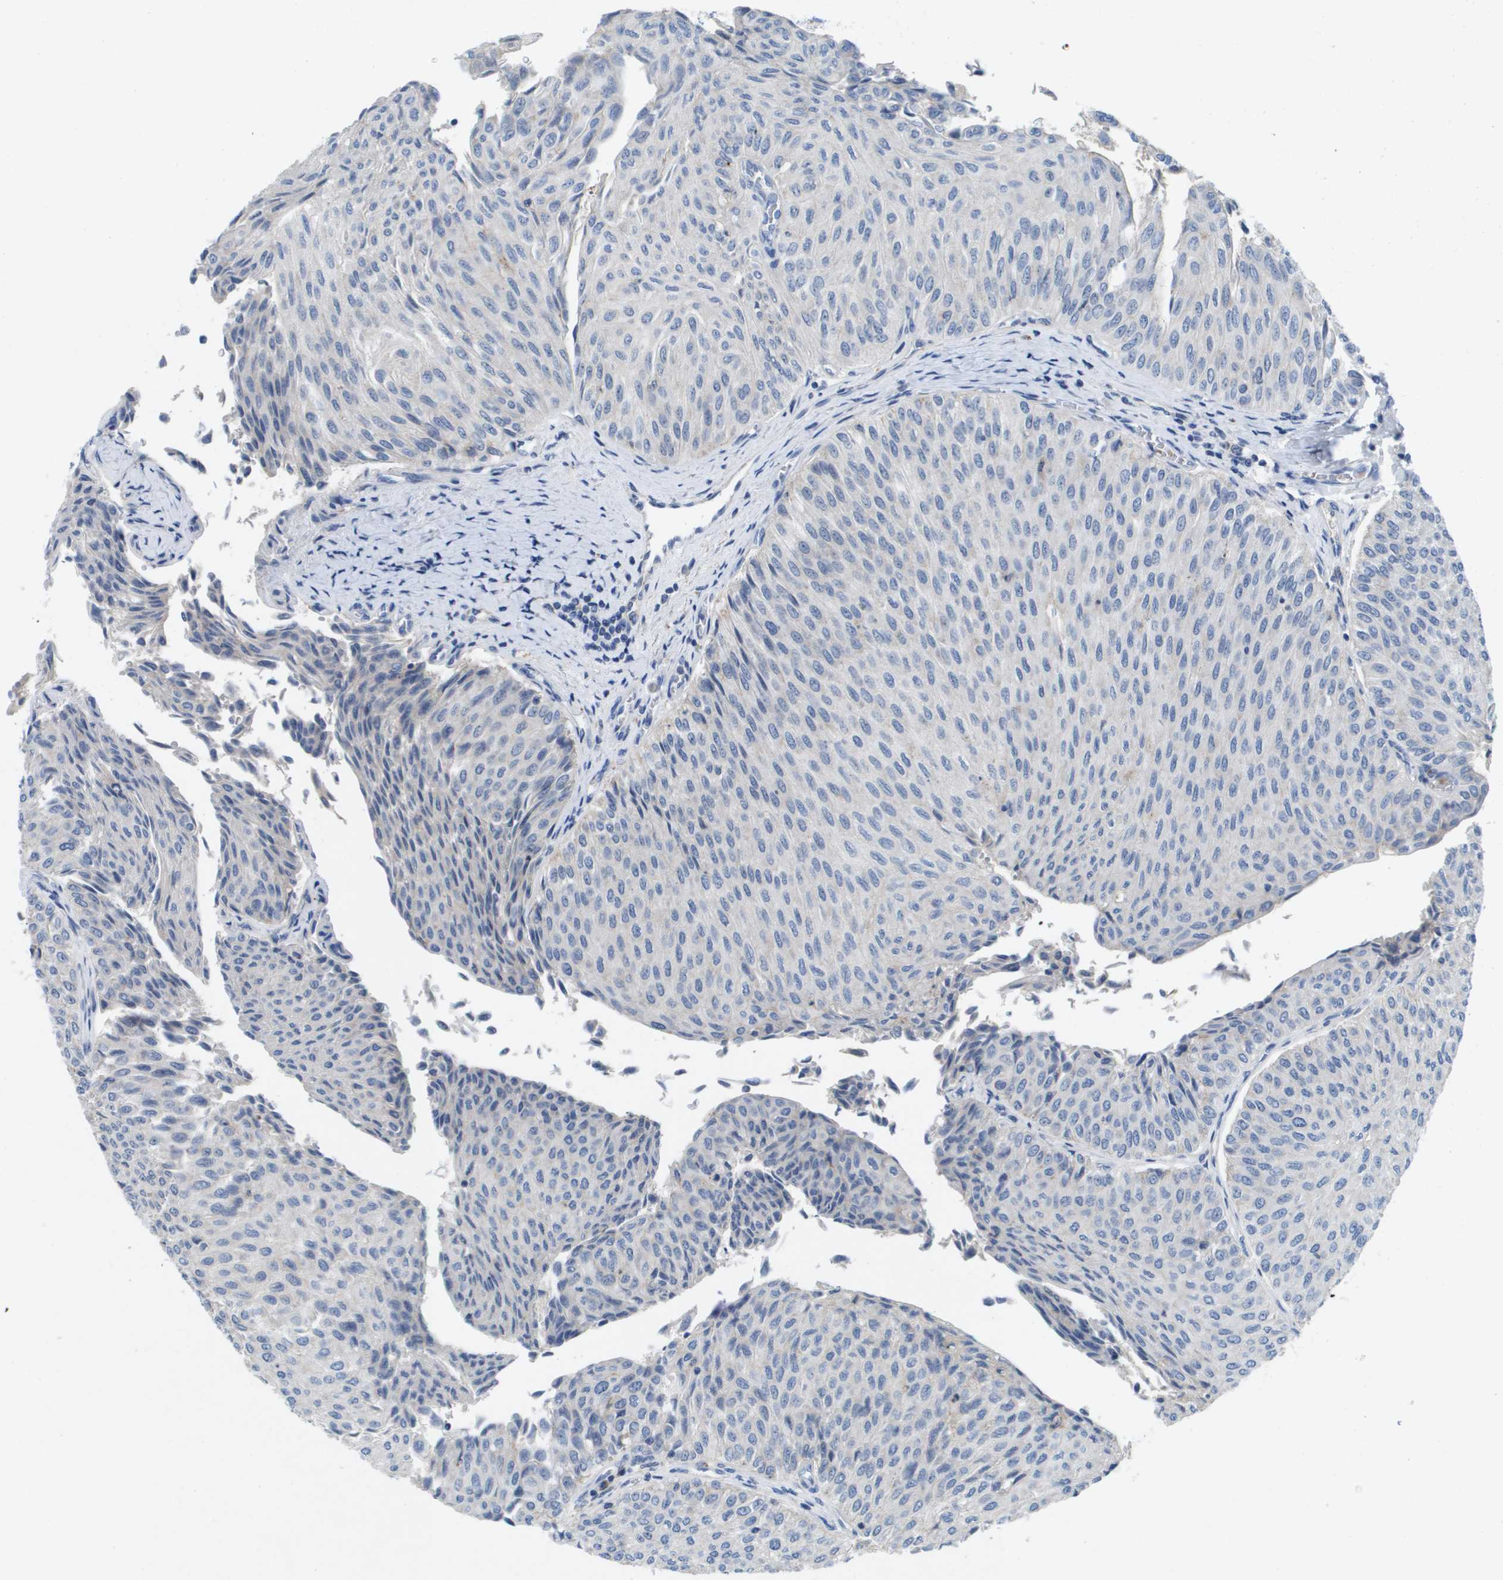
{"staining": {"intensity": "negative", "quantity": "none", "location": "none"}, "tissue": "urothelial cancer", "cell_type": "Tumor cells", "image_type": "cancer", "snomed": [{"axis": "morphology", "description": "Urothelial carcinoma, Low grade"}, {"axis": "topography", "description": "Urinary bladder"}], "caption": "Low-grade urothelial carcinoma stained for a protein using immunohistochemistry exhibits no expression tumor cells.", "gene": "LIPG", "patient": {"sex": "male", "age": 78}}